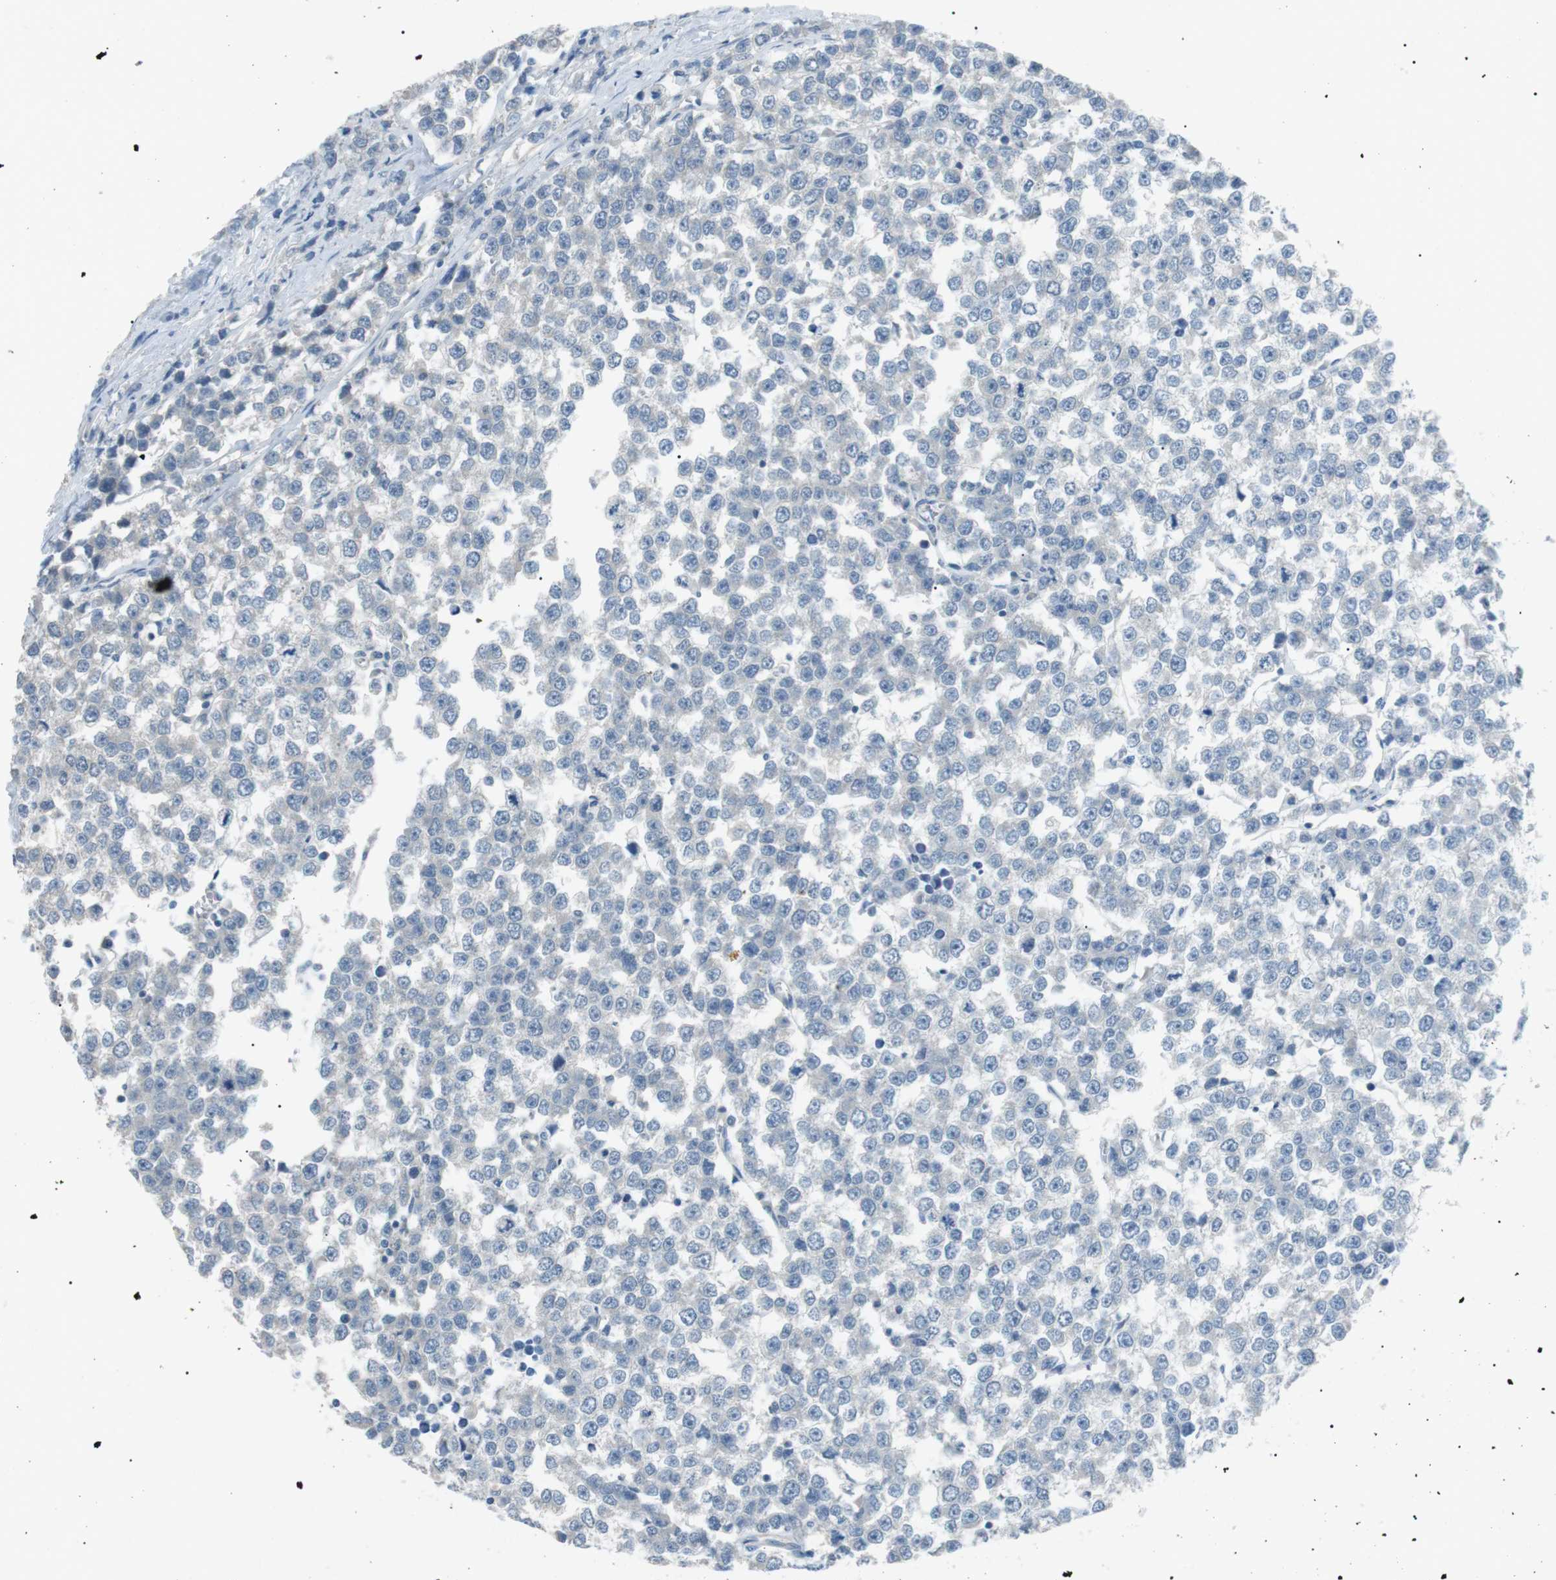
{"staining": {"intensity": "negative", "quantity": "none", "location": "none"}, "tissue": "testis cancer", "cell_type": "Tumor cells", "image_type": "cancer", "snomed": [{"axis": "morphology", "description": "Seminoma, NOS"}, {"axis": "morphology", "description": "Carcinoma, Embryonal, NOS"}, {"axis": "topography", "description": "Testis"}], "caption": "Tumor cells show no significant expression in testis embryonal carcinoma. Nuclei are stained in blue.", "gene": "CDH26", "patient": {"sex": "male", "age": 52}}